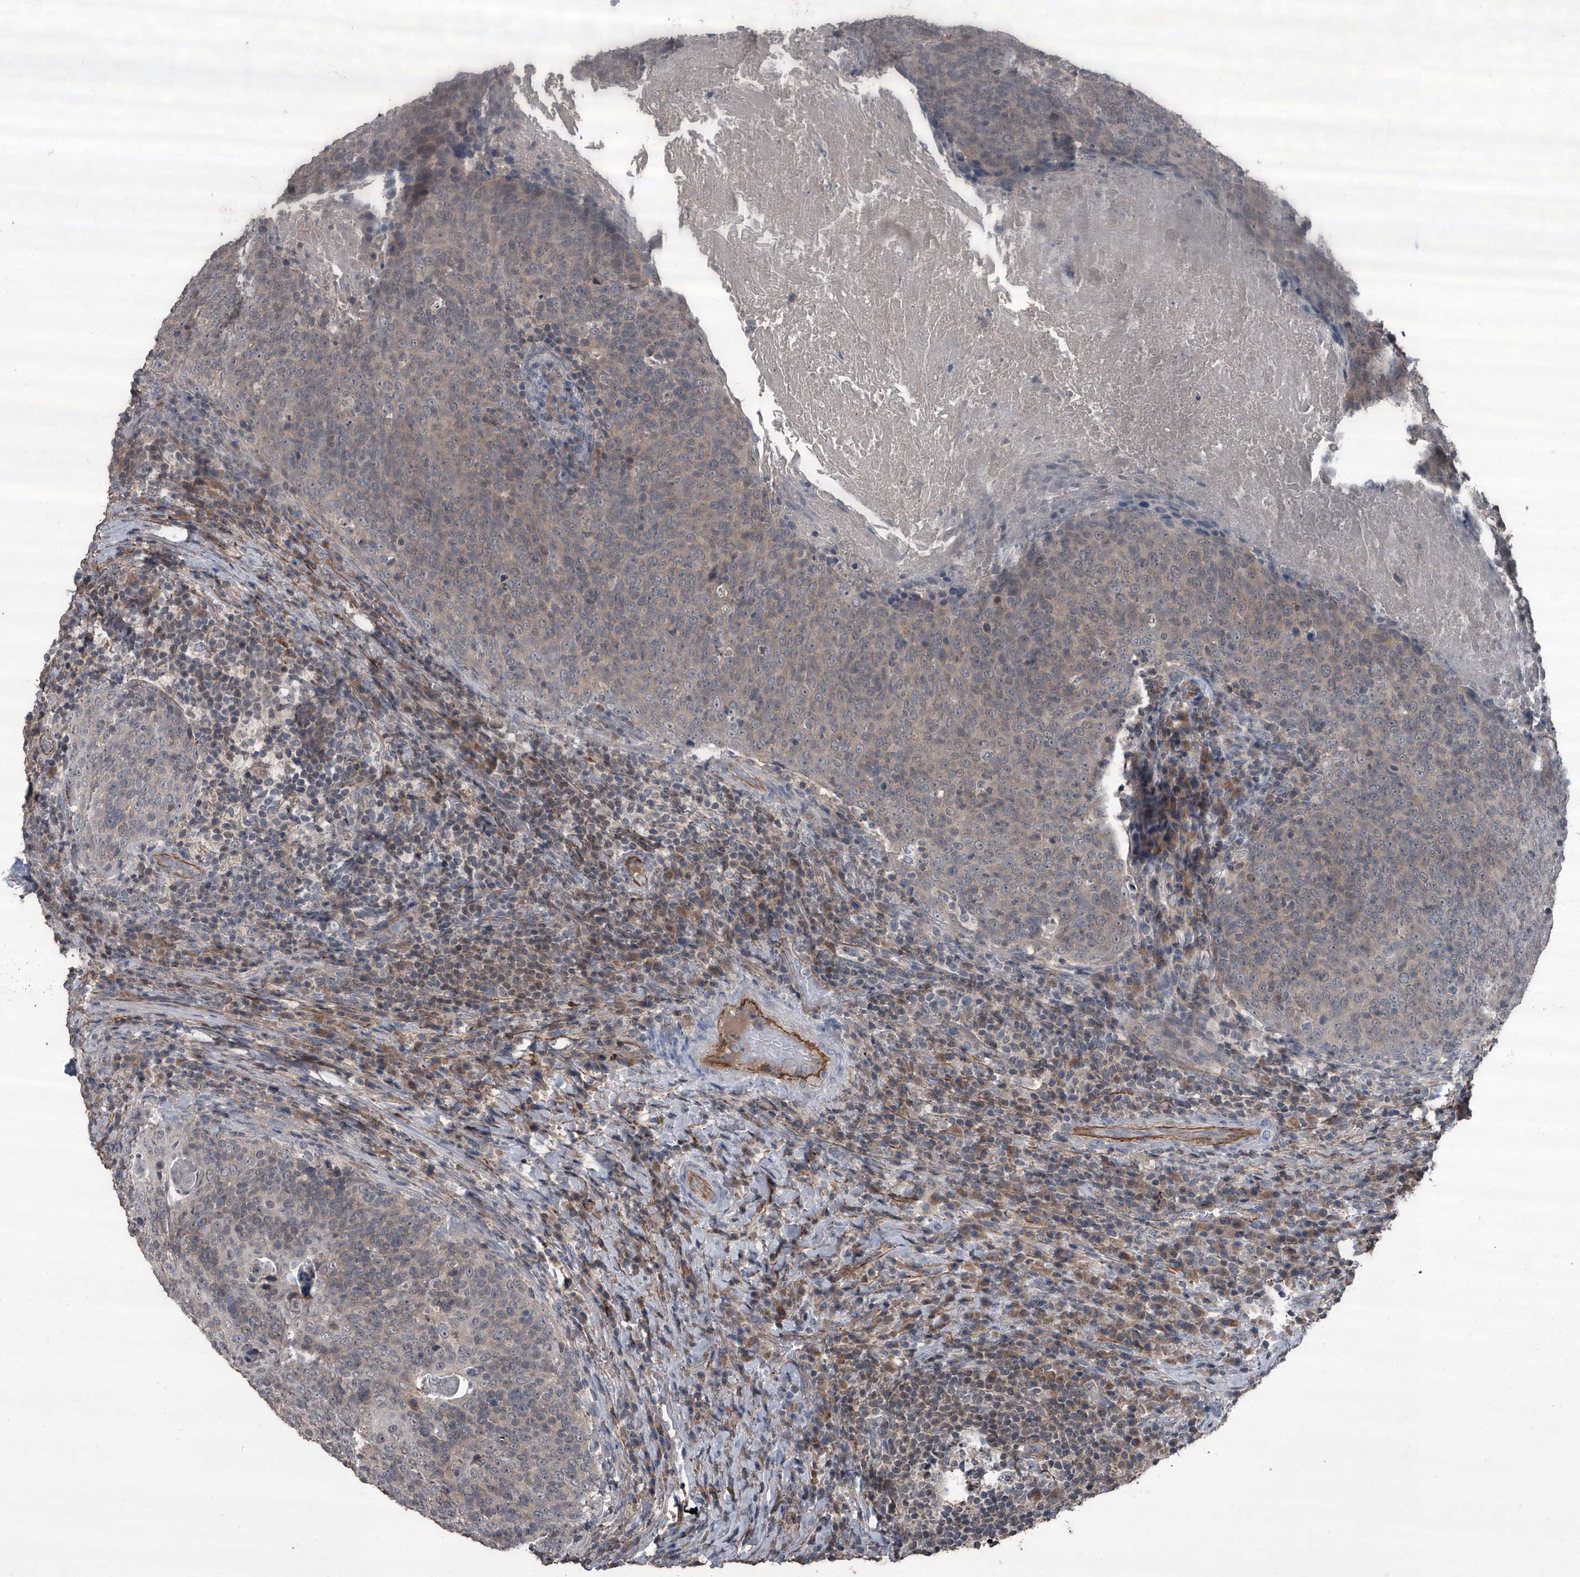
{"staining": {"intensity": "weak", "quantity": "25%-75%", "location": "cytoplasmic/membranous,nuclear"}, "tissue": "head and neck cancer", "cell_type": "Tumor cells", "image_type": "cancer", "snomed": [{"axis": "morphology", "description": "Squamous cell carcinoma, NOS"}, {"axis": "morphology", "description": "Squamous cell carcinoma, metastatic, NOS"}, {"axis": "topography", "description": "Lymph node"}, {"axis": "topography", "description": "Head-Neck"}], "caption": "There is low levels of weak cytoplasmic/membranous and nuclear positivity in tumor cells of head and neck cancer (metastatic squamous cell carcinoma), as demonstrated by immunohistochemical staining (brown color).", "gene": "OARD1", "patient": {"sex": "male", "age": 62}}